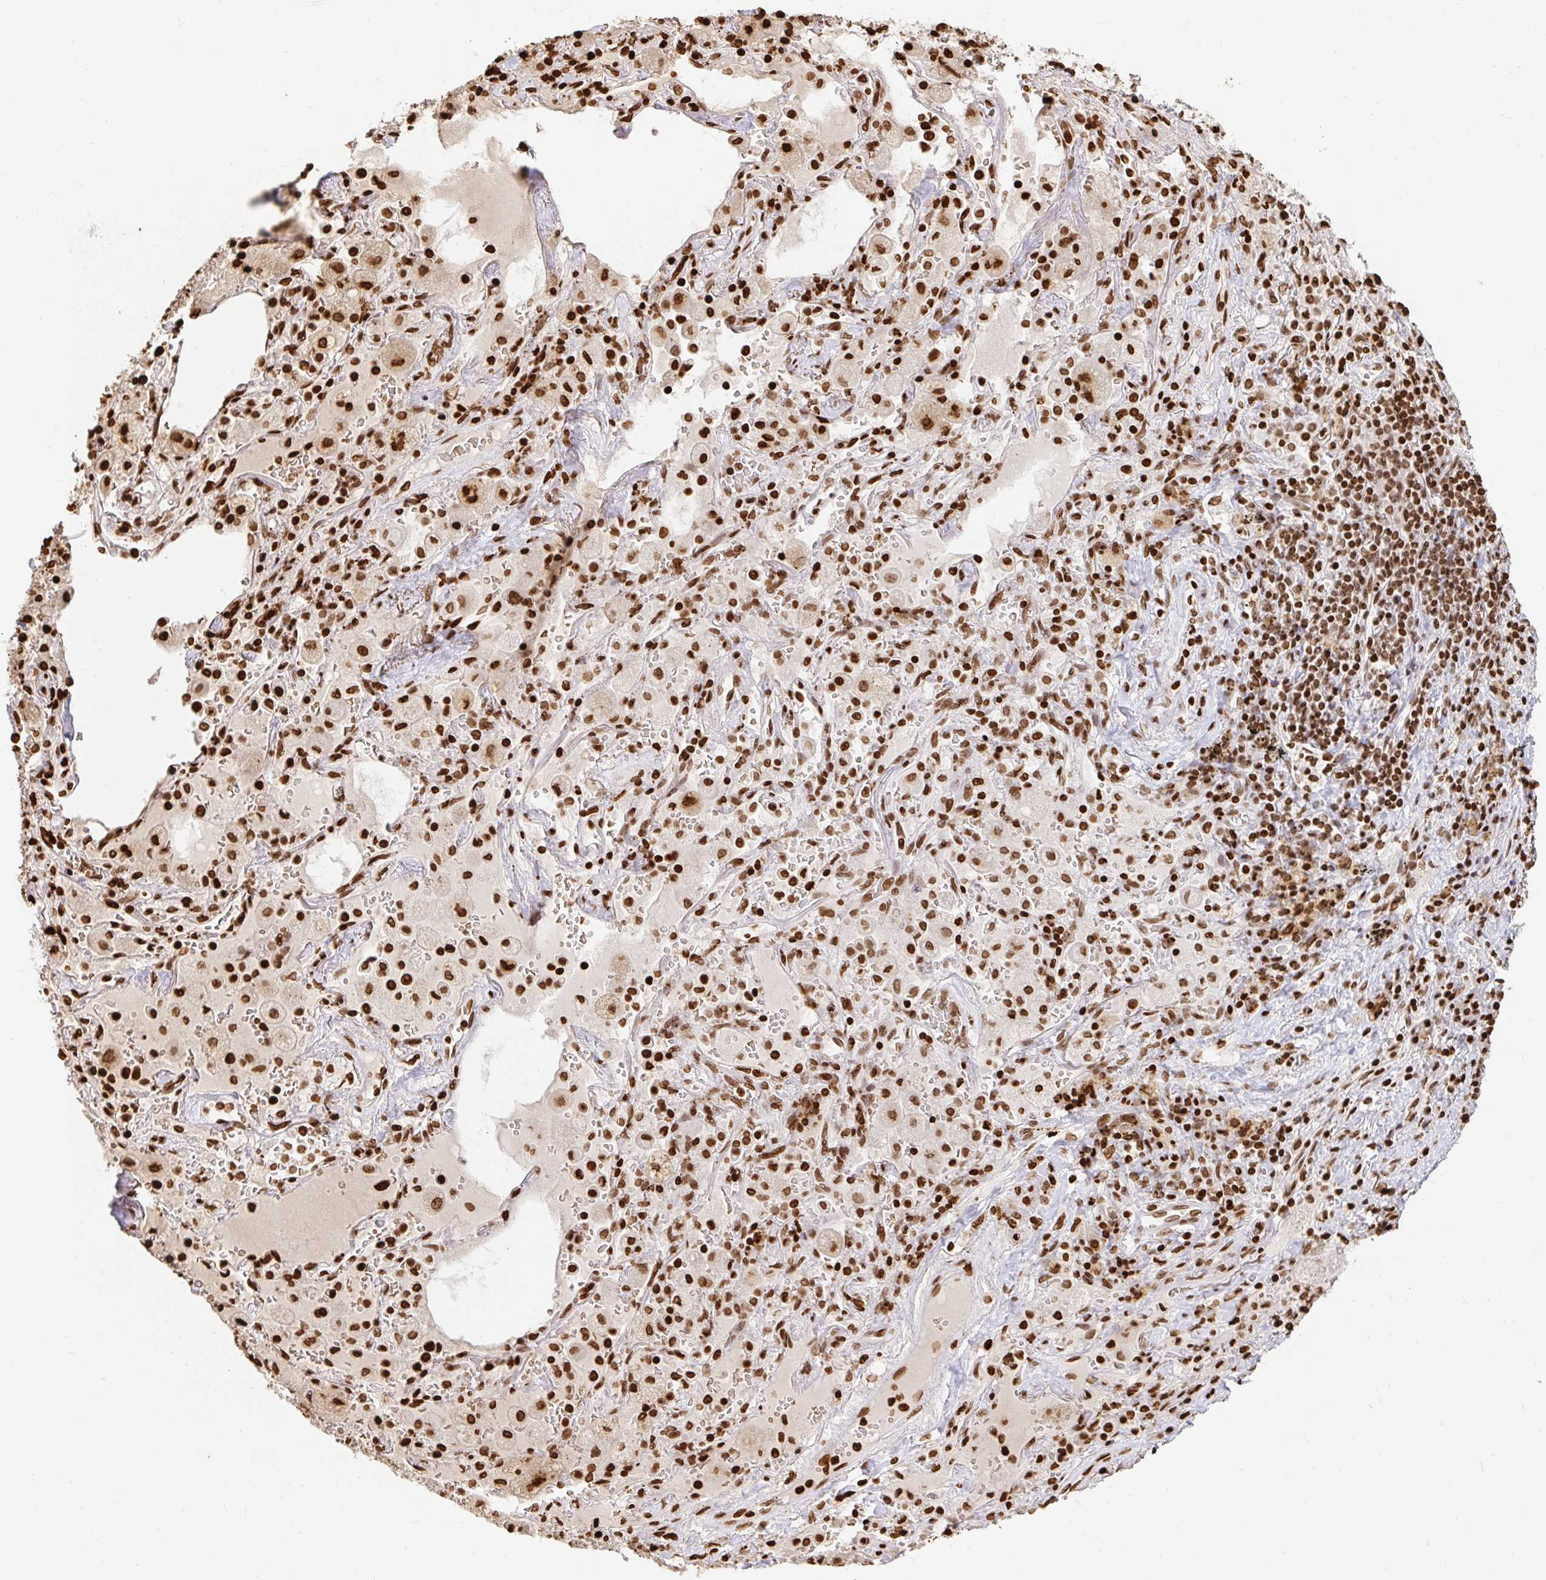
{"staining": {"intensity": "strong", "quantity": ">75%", "location": "nuclear"}, "tissue": "adipose tissue", "cell_type": "Adipocytes", "image_type": "normal", "snomed": [{"axis": "morphology", "description": "Normal tissue, NOS"}, {"axis": "topography", "description": "Cartilage tissue"}, {"axis": "topography", "description": "Bronchus"}], "caption": "Adipose tissue stained for a protein (brown) displays strong nuclear positive positivity in about >75% of adipocytes.", "gene": "H2BC5", "patient": {"sex": "male", "age": 64}}